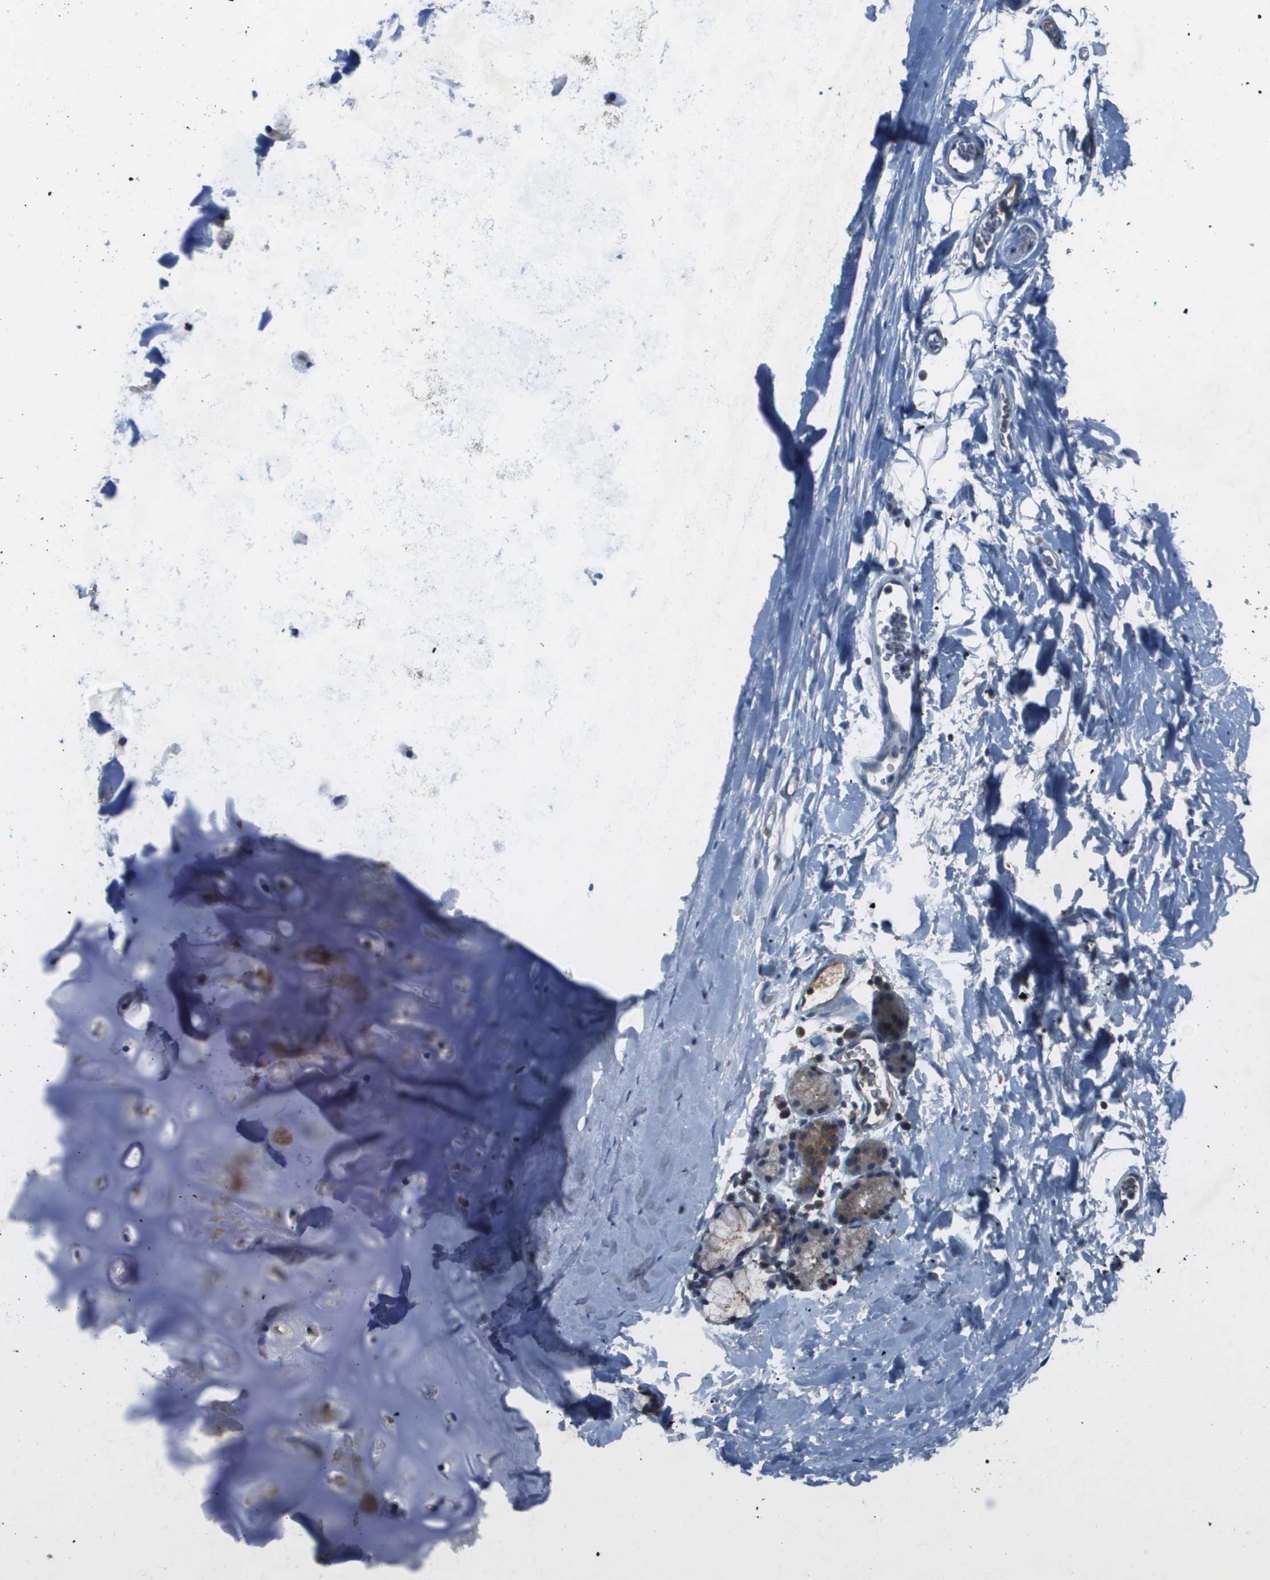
{"staining": {"intensity": "negative", "quantity": "none", "location": "none"}, "tissue": "adipose tissue", "cell_type": "Adipocytes", "image_type": "normal", "snomed": [{"axis": "morphology", "description": "Normal tissue, NOS"}, {"axis": "topography", "description": "Cartilage tissue"}, {"axis": "topography", "description": "Bronchus"}], "caption": "This is an immunohistochemistry micrograph of benign human adipose tissue. There is no positivity in adipocytes.", "gene": "CAMK4", "patient": {"sex": "female", "age": 53}}